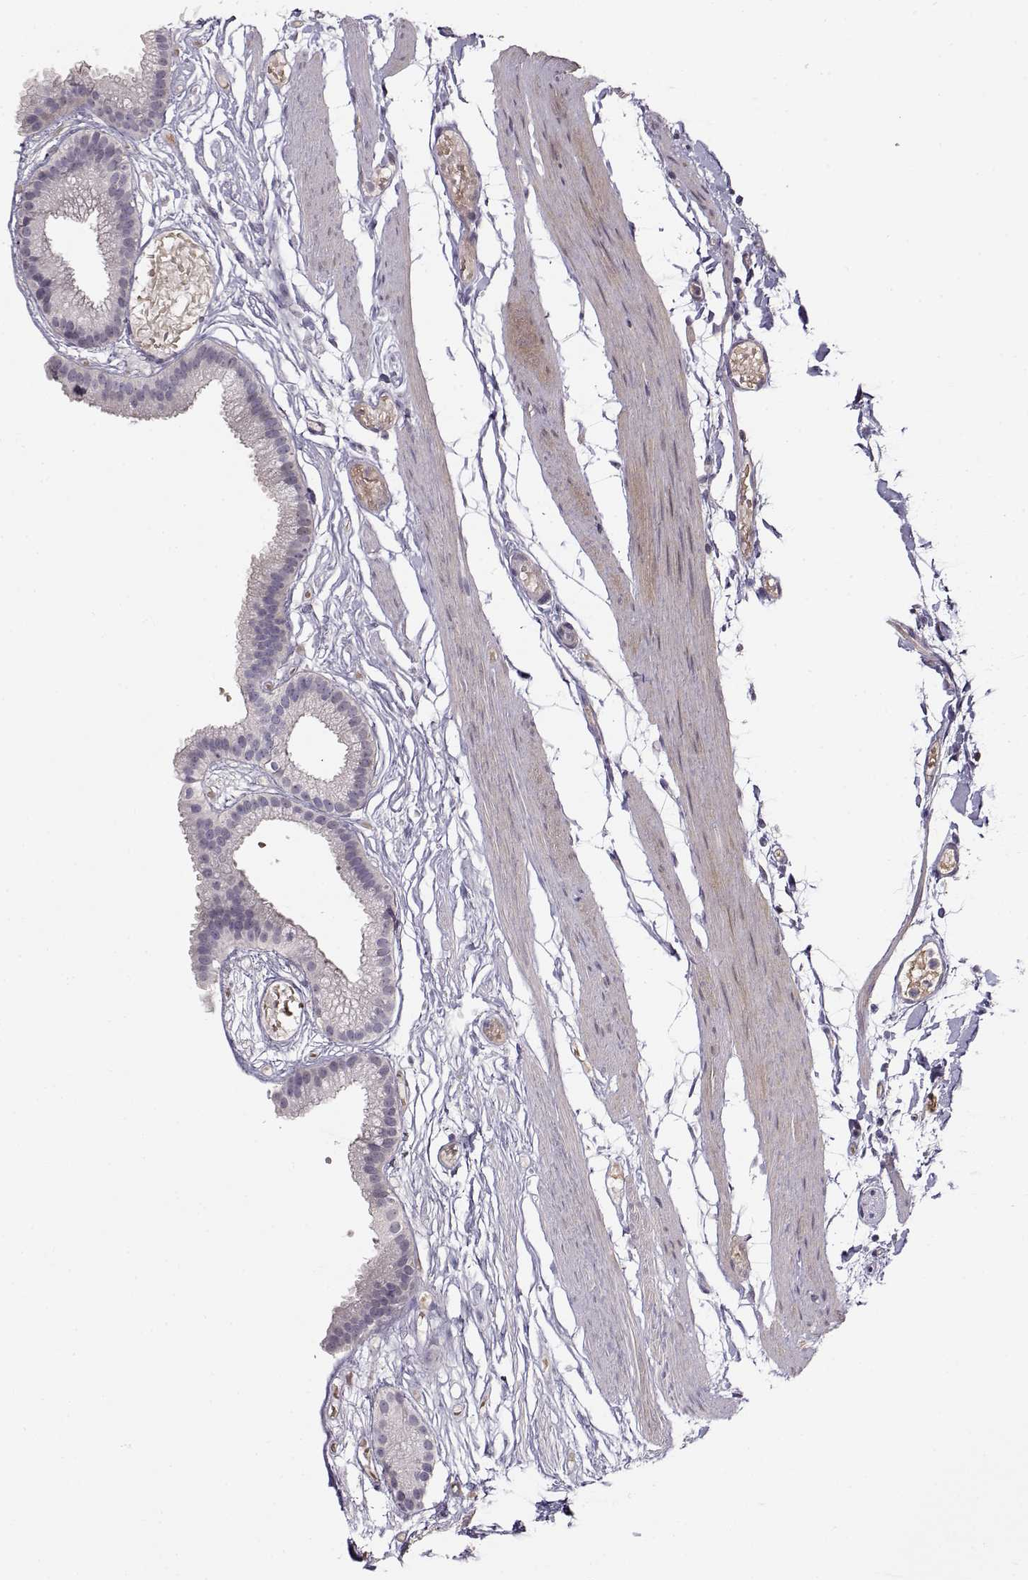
{"staining": {"intensity": "negative", "quantity": "none", "location": "none"}, "tissue": "gallbladder", "cell_type": "Glandular cells", "image_type": "normal", "snomed": [{"axis": "morphology", "description": "Normal tissue, NOS"}, {"axis": "topography", "description": "Gallbladder"}], "caption": "IHC image of unremarkable gallbladder stained for a protein (brown), which exhibits no expression in glandular cells.", "gene": "RGS9BP", "patient": {"sex": "female", "age": 45}}